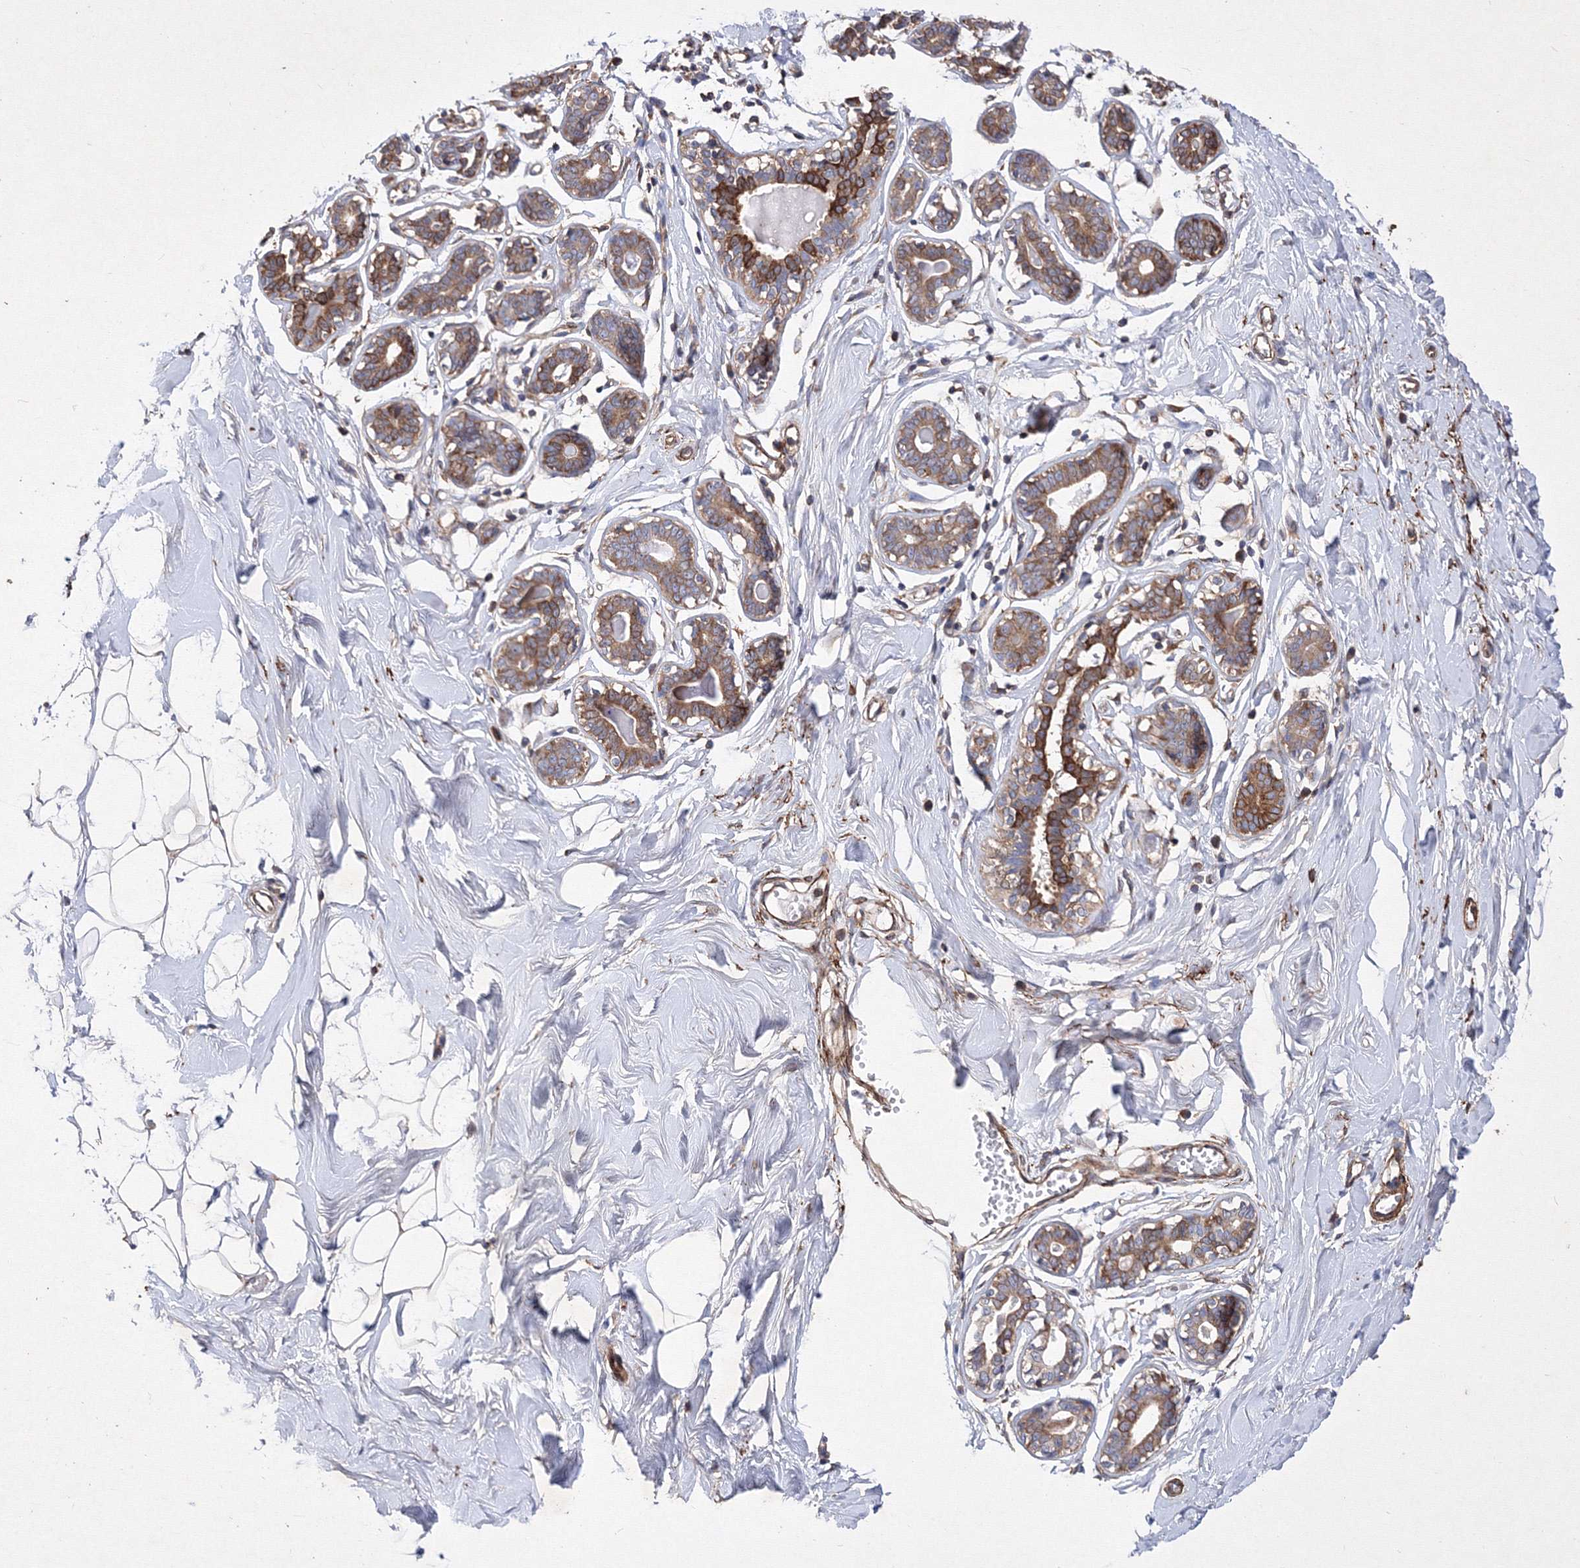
{"staining": {"intensity": "weak", "quantity": "25%-75%", "location": "cytoplasmic/membranous"}, "tissue": "breast", "cell_type": "Adipocytes", "image_type": "normal", "snomed": [{"axis": "morphology", "description": "Normal tissue, NOS"}, {"axis": "topography", "description": "Breast"}], "caption": "This photomicrograph demonstrates benign breast stained with immunohistochemistry to label a protein in brown. The cytoplasmic/membranous of adipocytes show weak positivity for the protein. Nuclei are counter-stained blue.", "gene": "SNX18", "patient": {"sex": "female", "age": 26}}